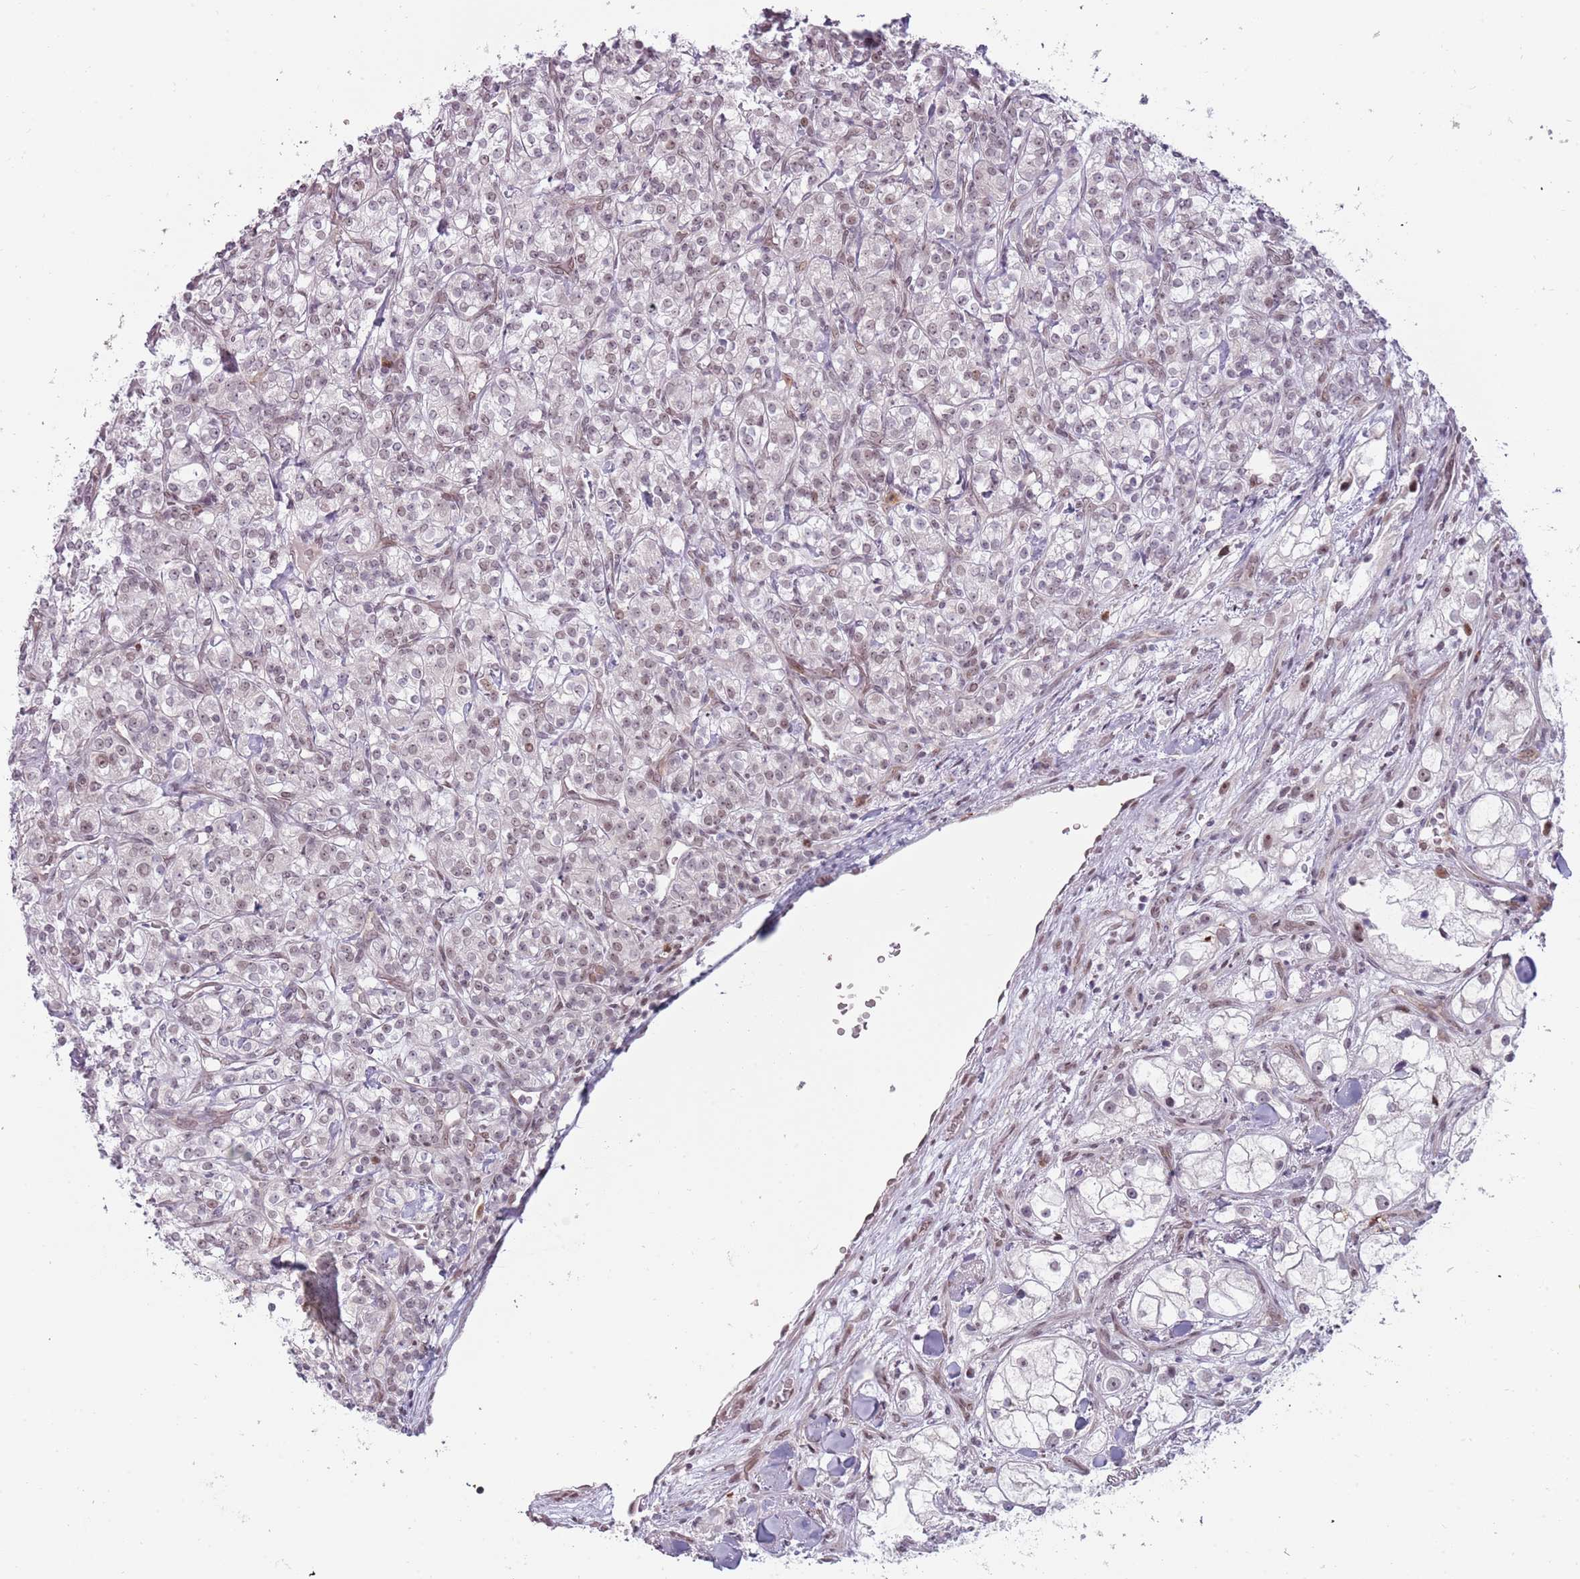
{"staining": {"intensity": "weak", "quantity": "25%-75%", "location": "nuclear"}, "tissue": "renal cancer", "cell_type": "Tumor cells", "image_type": "cancer", "snomed": [{"axis": "morphology", "description": "Adenocarcinoma, NOS"}, {"axis": "topography", "description": "Kidney"}], "caption": "Protein expression analysis of human adenocarcinoma (renal) reveals weak nuclear staining in about 25%-75% of tumor cells.", "gene": "REXO4", "patient": {"sex": "male", "age": 77}}